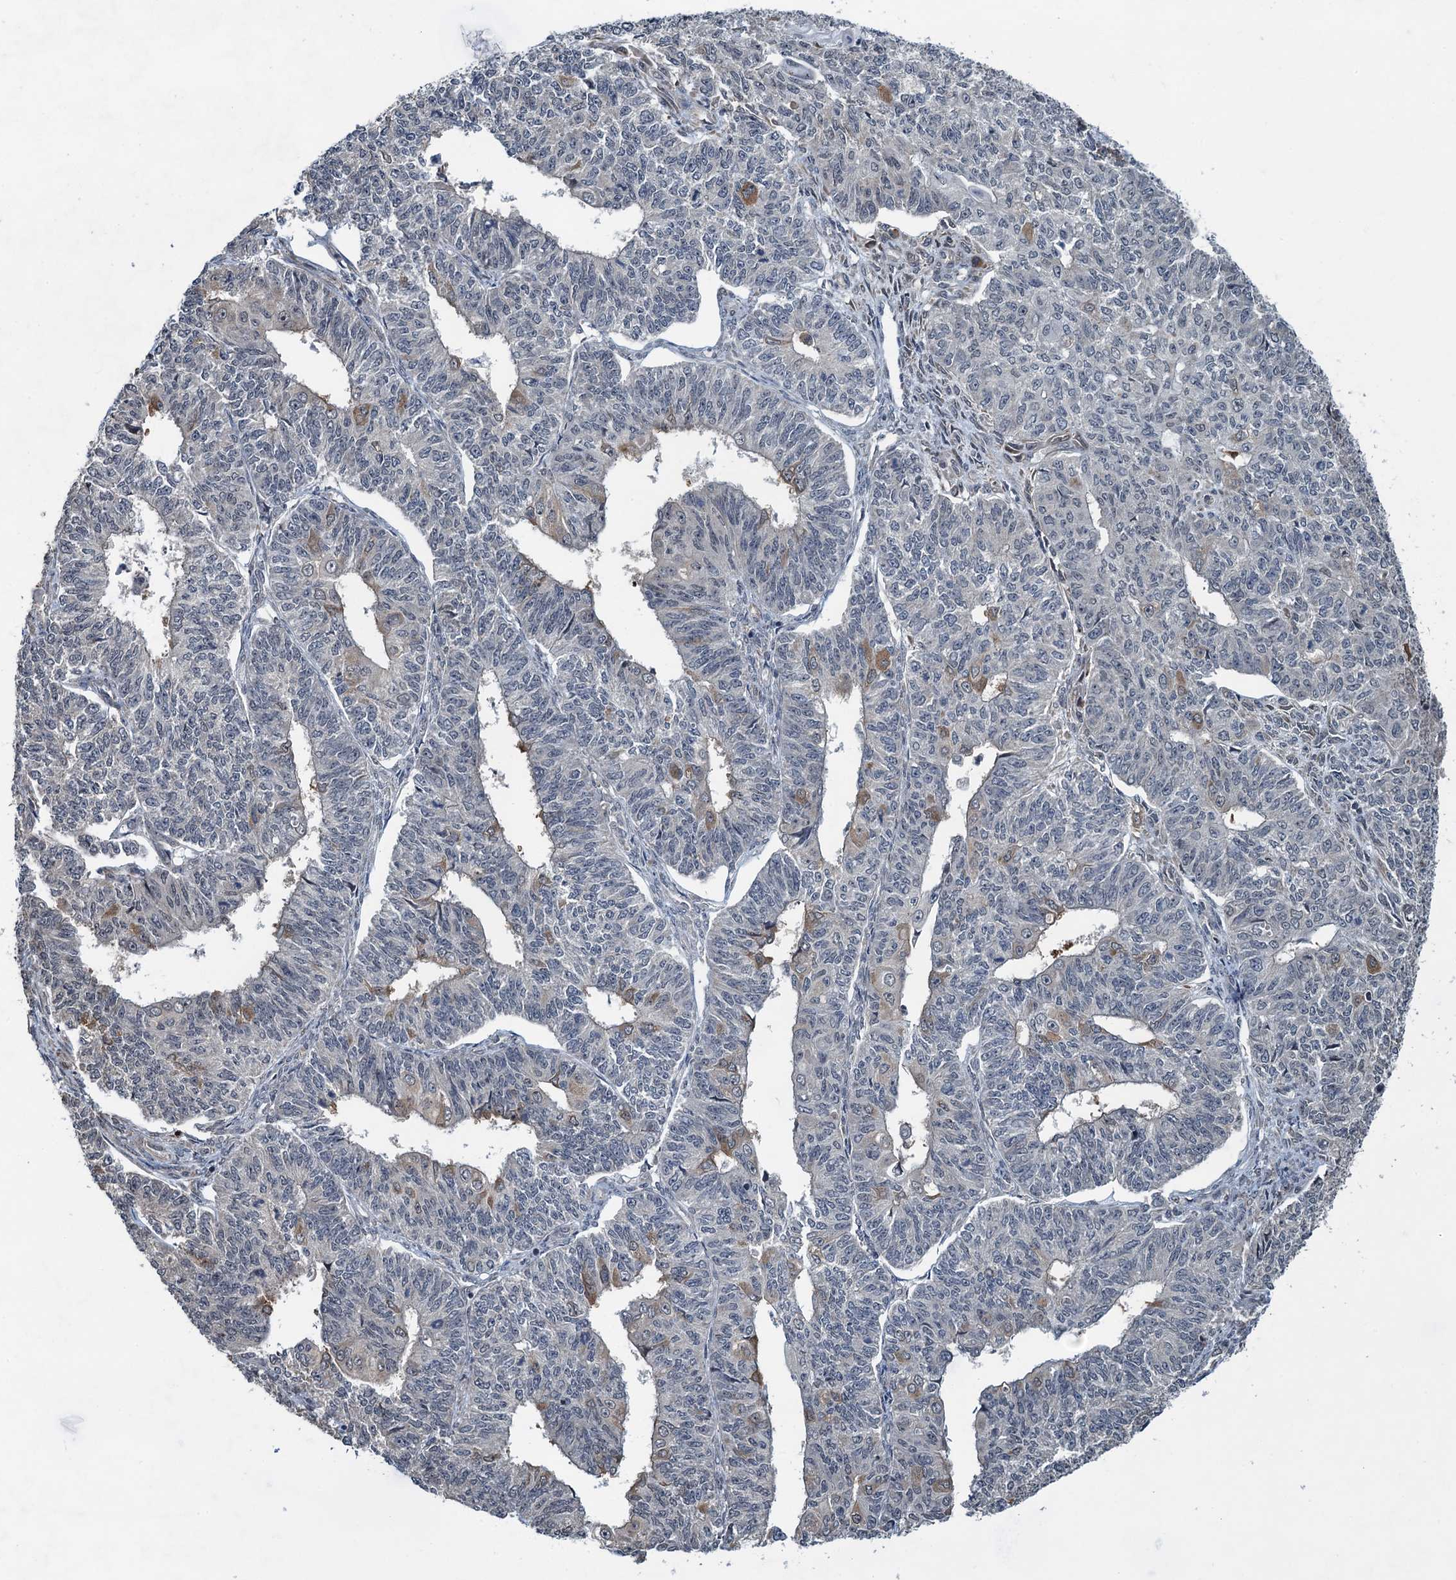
{"staining": {"intensity": "weak", "quantity": "<25%", "location": "cytoplasmic/membranous"}, "tissue": "endometrial cancer", "cell_type": "Tumor cells", "image_type": "cancer", "snomed": [{"axis": "morphology", "description": "Adenocarcinoma, NOS"}, {"axis": "topography", "description": "Endometrium"}], "caption": "Endometrial cancer (adenocarcinoma) was stained to show a protein in brown. There is no significant expression in tumor cells.", "gene": "WHAMM", "patient": {"sex": "female", "age": 32}}